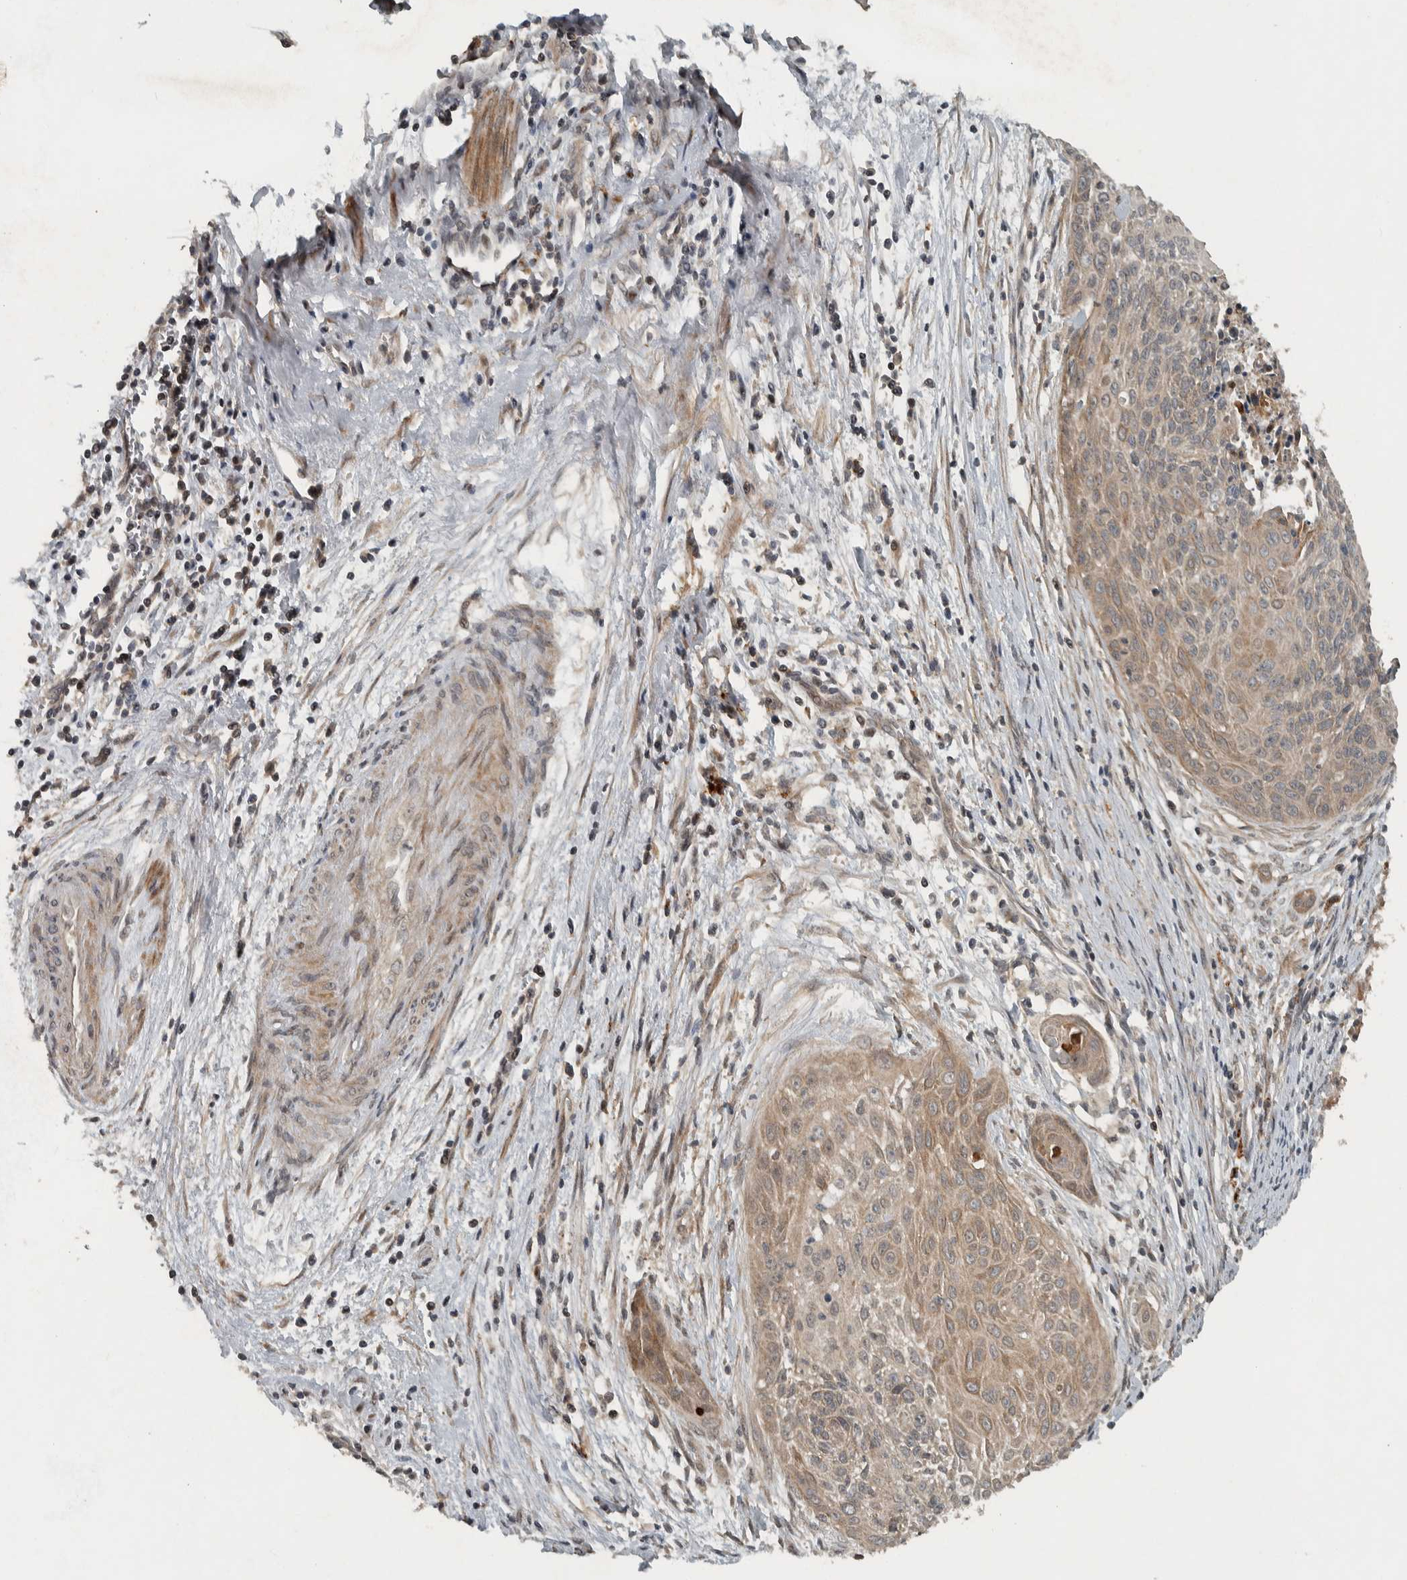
{"staining": {"intensity": "weak", "quantity": "25%-75%", "location": "cytoplasmic/membranous"}, "tissue": "cervical cancer", "cell_type": "Tumor cells", "image_type": "cancer", "snomed": [{"axis": "morphology", "description": "Squamous cell carcinoma, NOS"}, {"axis": "topography", "description": "Cervix"}], "caption": "Human cervical cancer (squamous cell carcinoma) stained for a protein (brown) demonstrates weak cytoplasmic/membranous positive expression in approximately 25%-75% of tumor cells.", "gene": "KIFAP3", "patient": {"sex": "female", "age": 55}}